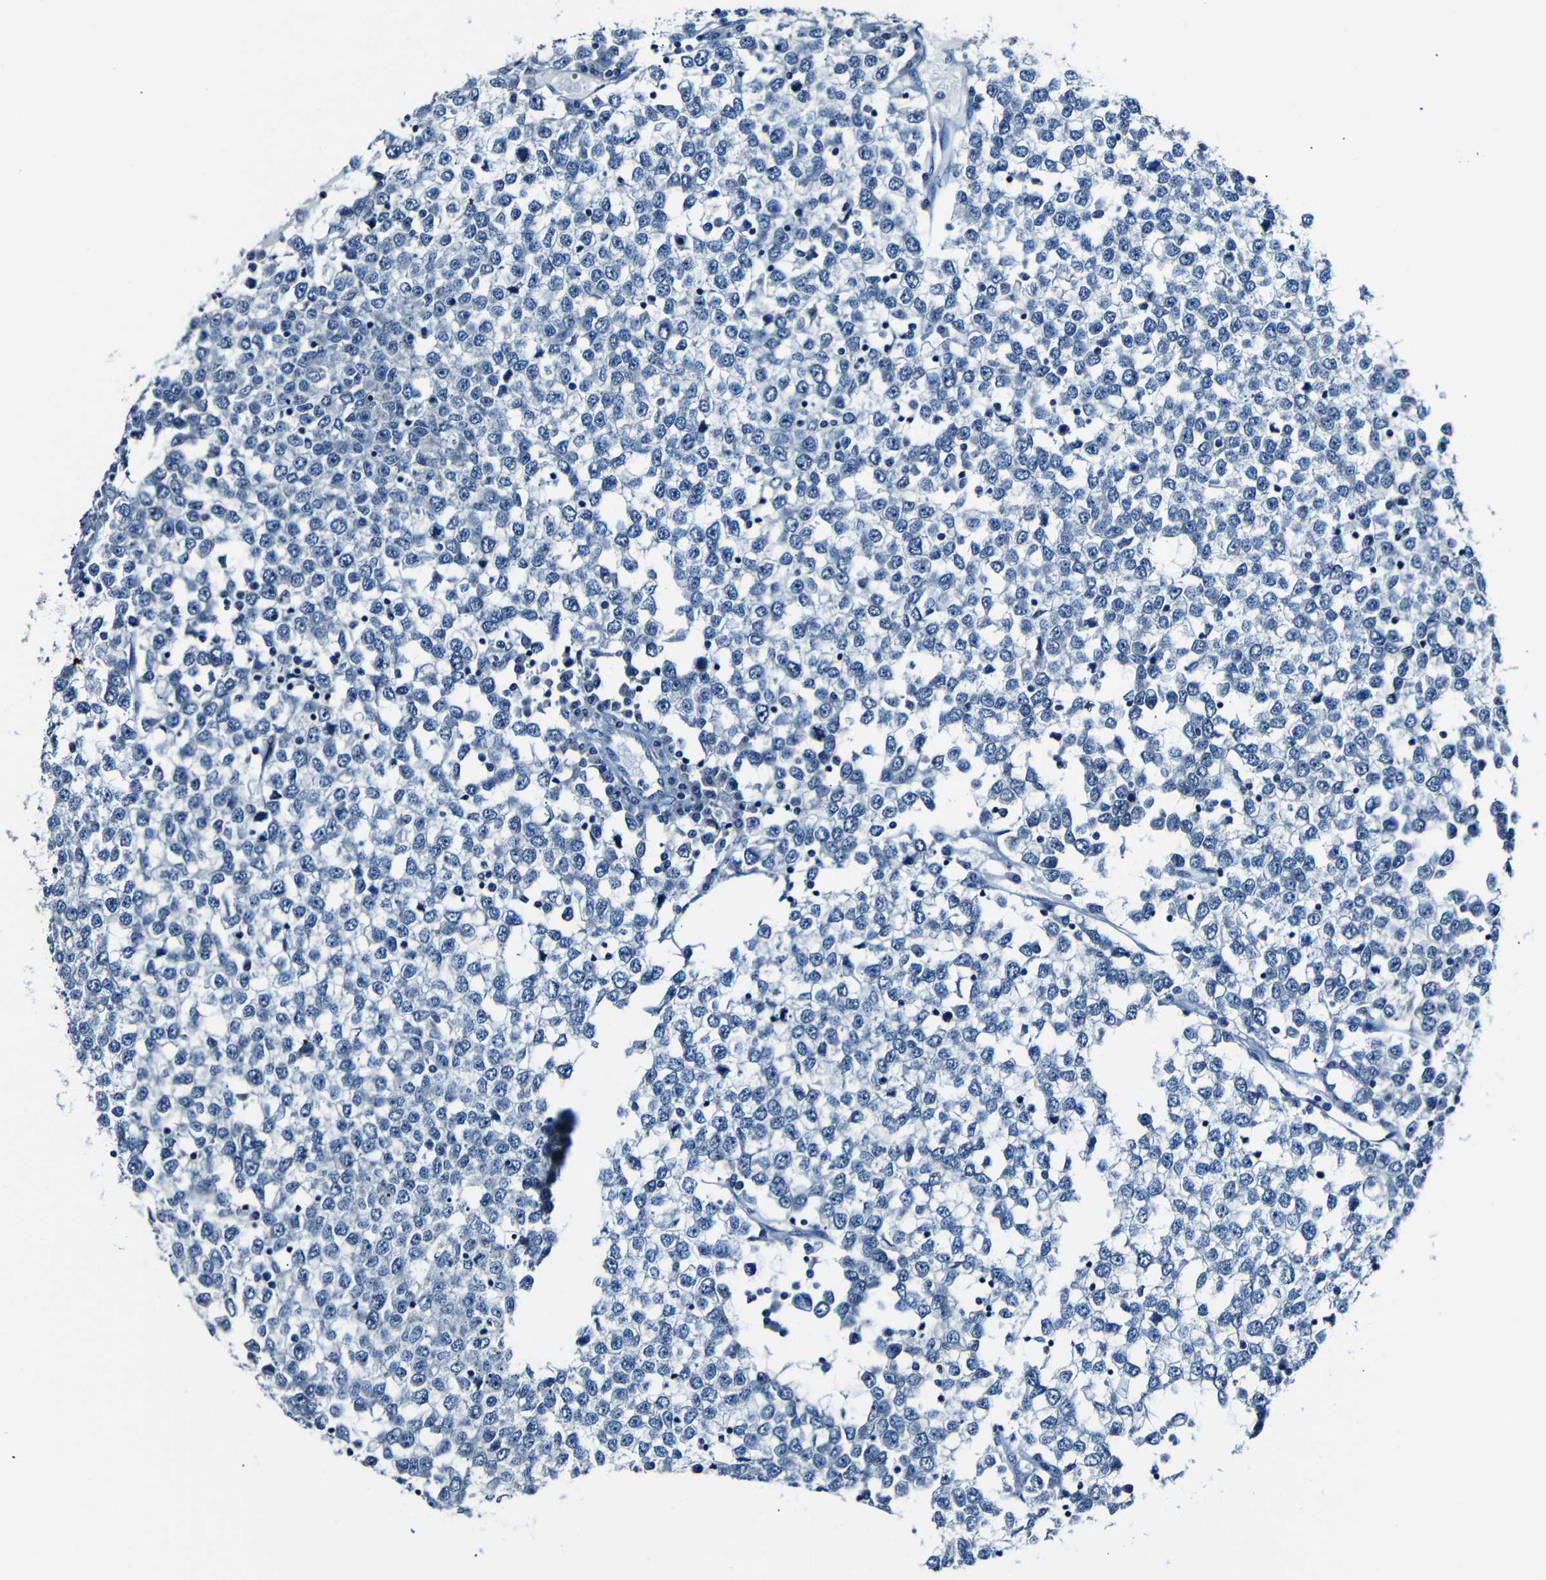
{"staining": {"intensity": "strong", "quantity": "<25%", "location": "cytoplasmic/membranous"}, "tissue": "testis cancer", "cell_type": "Tumor cells", "image_type": "cancer", "snomed": [{"axis": "morphology", "description": "Seminoma, NOS"}, {"axis": "topography", "description": "Testis"}], "caption": "Strong cytoplasmic/membranous protein expression is appreciated in about <25% of tumor cells in testis cancer (seminoma).", "gene": "ANK3", "patient": {"sex": "male", "age": 65}}